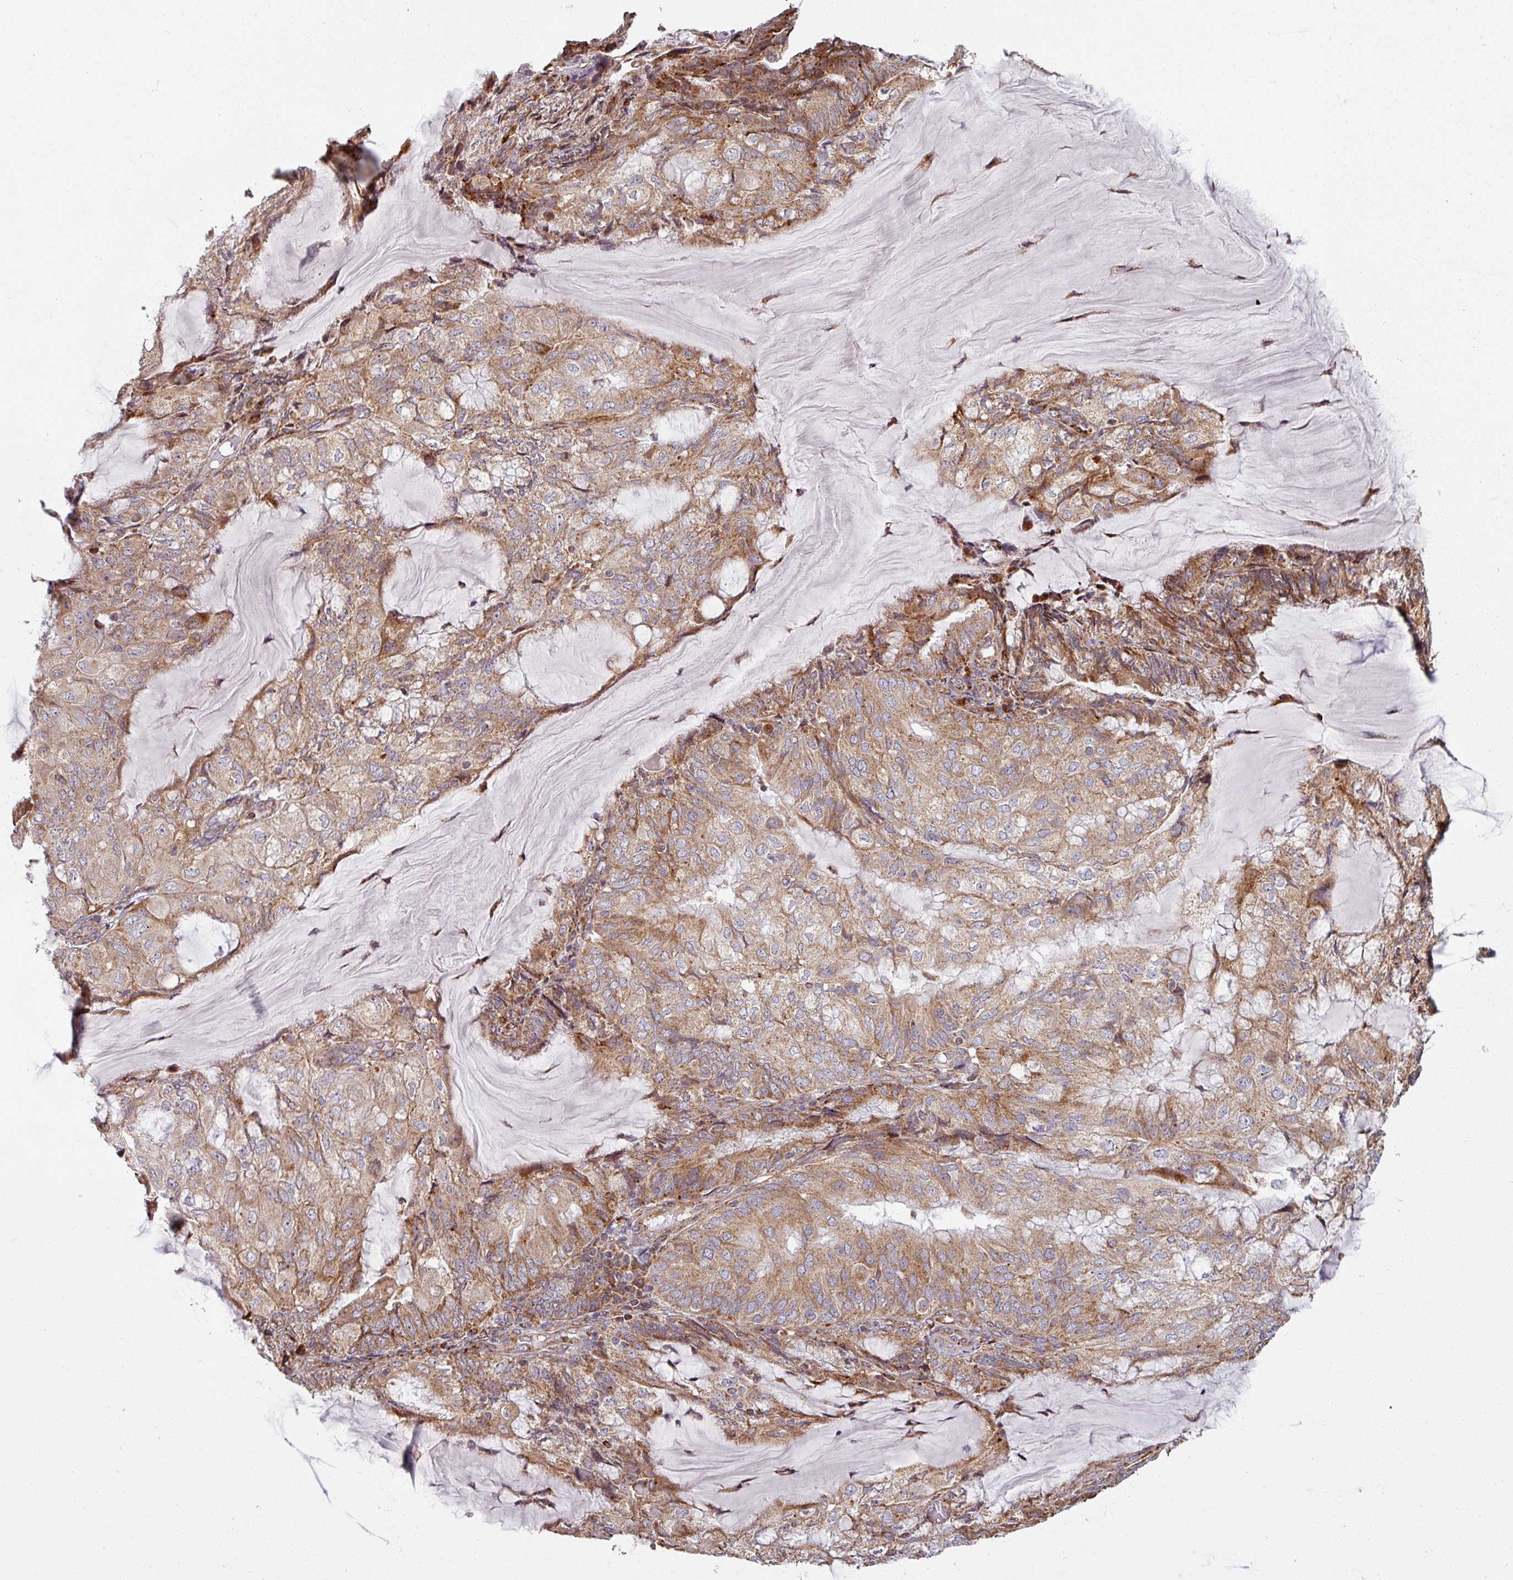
{"staining": {"intensity": "moderate", "quantity": ">75%", "location": "cytoplasmic/membranous"}, "tissue": "endometrial cancer", "cell_type": "Tumor cells", "image_type": "cancer", "snomed": [{"axis": "morphology", "description": "Adenocarcinoma, NOS"}, {"axis": "topography", "description": "Endometrium"}], "caption": "This is an image of immunohistochemistry staining of endometrial cancer (adenocarcinoma), which shows moderate staining in the cytoplasmic/membranous of tumor cells.", "gene": "MAGT1", "patient": {"sex": "female", "age": 81}}